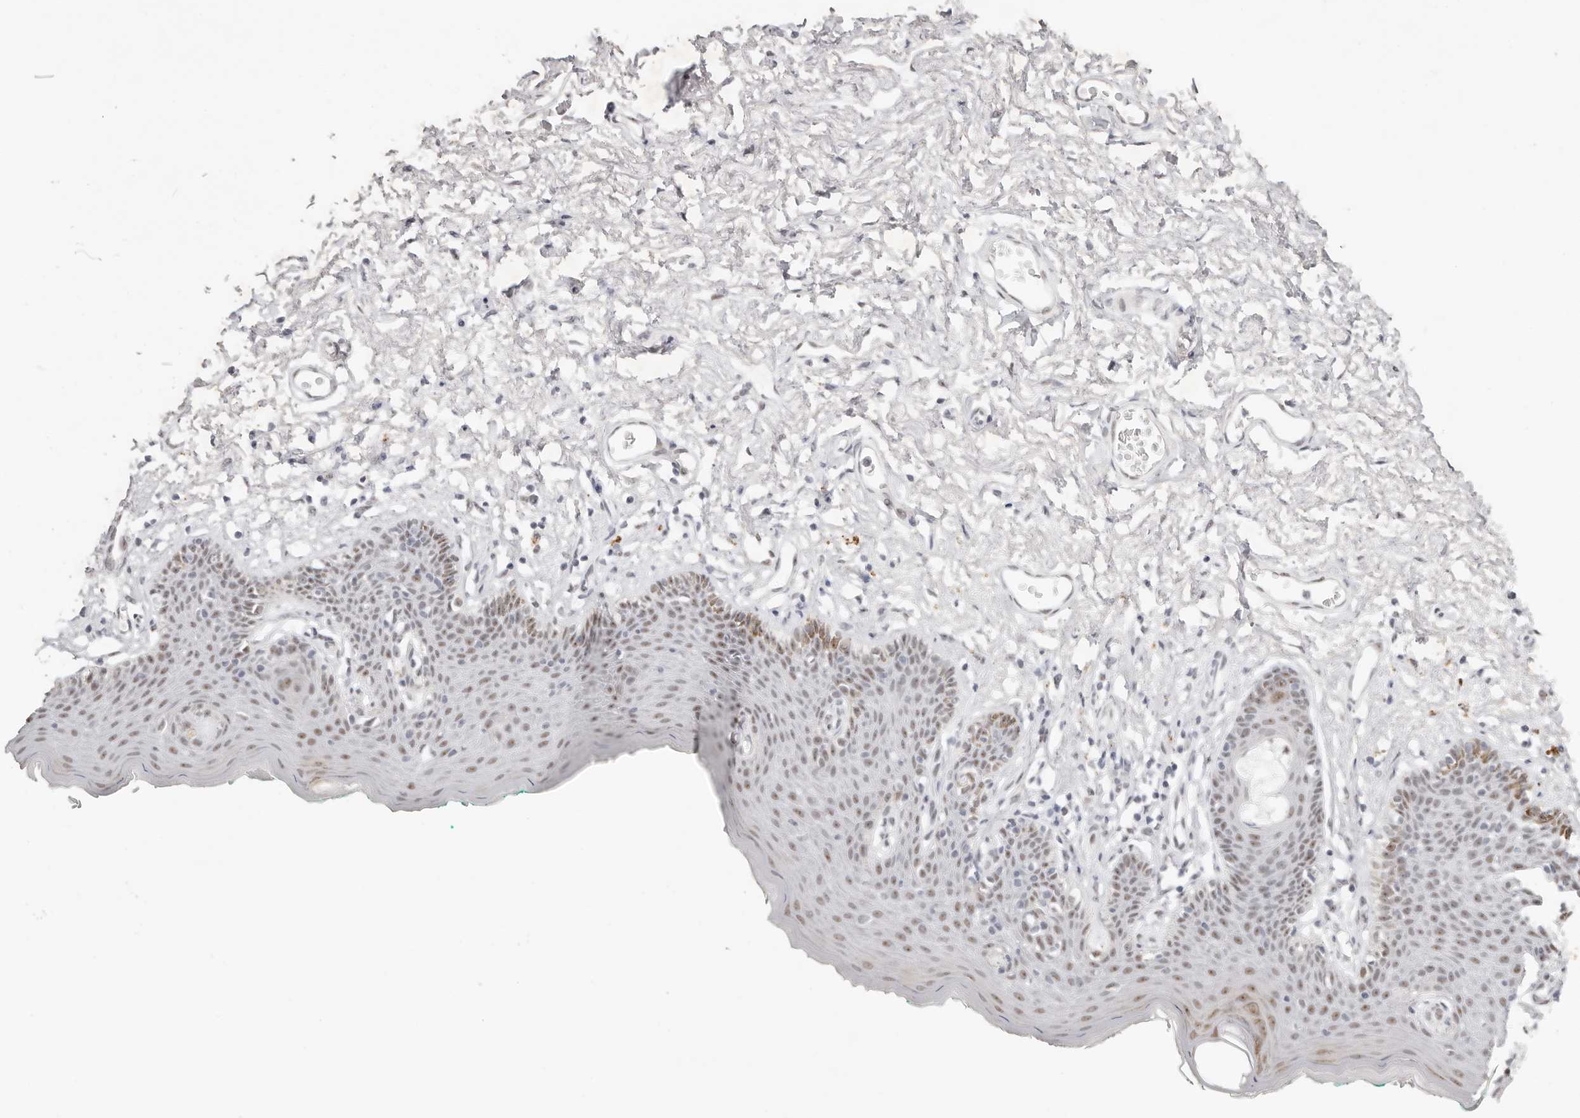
{"staining": {"intensity": "moderate", "quantity": ">75%", "location": "cytoplasmic/membranous,nuclear"}, "tissue": "skin", "cell_type": "Epidermal cells", "image_type": "normal", "snomed": [{"axis": "morphology", "description": "Normal tissue, NOS"}, {"axis": "topography", "description": "Vulva"}], "caption": "The photomicrograph demonstrates immunohistochemical staining of benign skin. There is moderate cytoplasmic/membranous,nuclear positivity is identified in approximately >75% of epidermal cells.", "gene": "LARP7", "patient": {"sex": "female", "age": 66}}